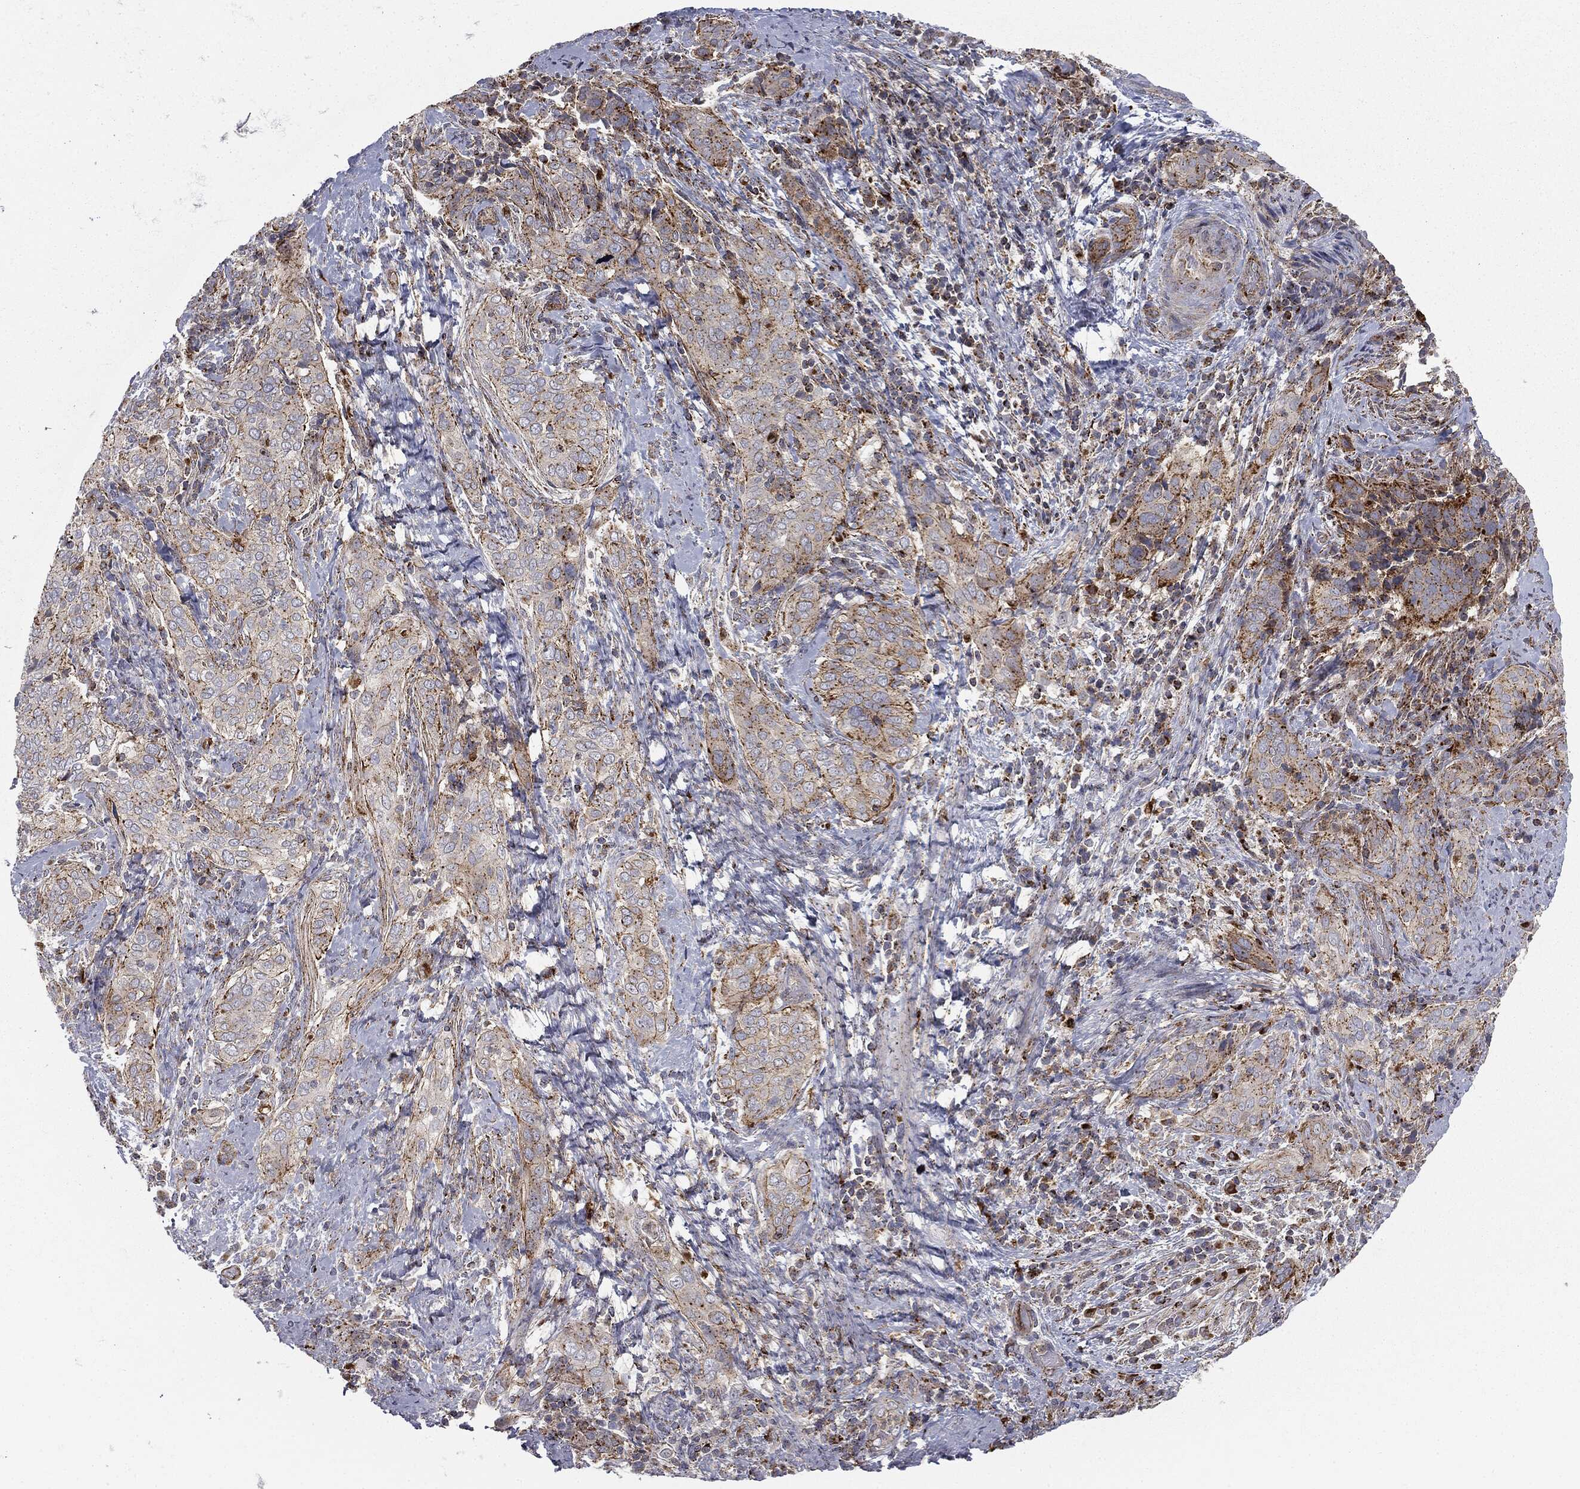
{"staining": {"intensity": "moderate", "quantity": "25%-75%", "location": "cytoplasmic/membranous"}, "tissue": "cervical cancer", "cell_type": "Tumor cells", "image_type": "cancer", "snomed": [{"axis": "morphology", "description": "Squamous cell carcinoma, NOS"}, {"axis": "topography", "description": "Cervix"}], "caption": "A photomicrograph of human cervical cancer (squamous cell carcinoma) stained for a protein reveals moderate cytoplasmic/membranous brown staining in tumor cells.", "gene": "CTSA", "patient": {"sex": "female", "age": 38}}